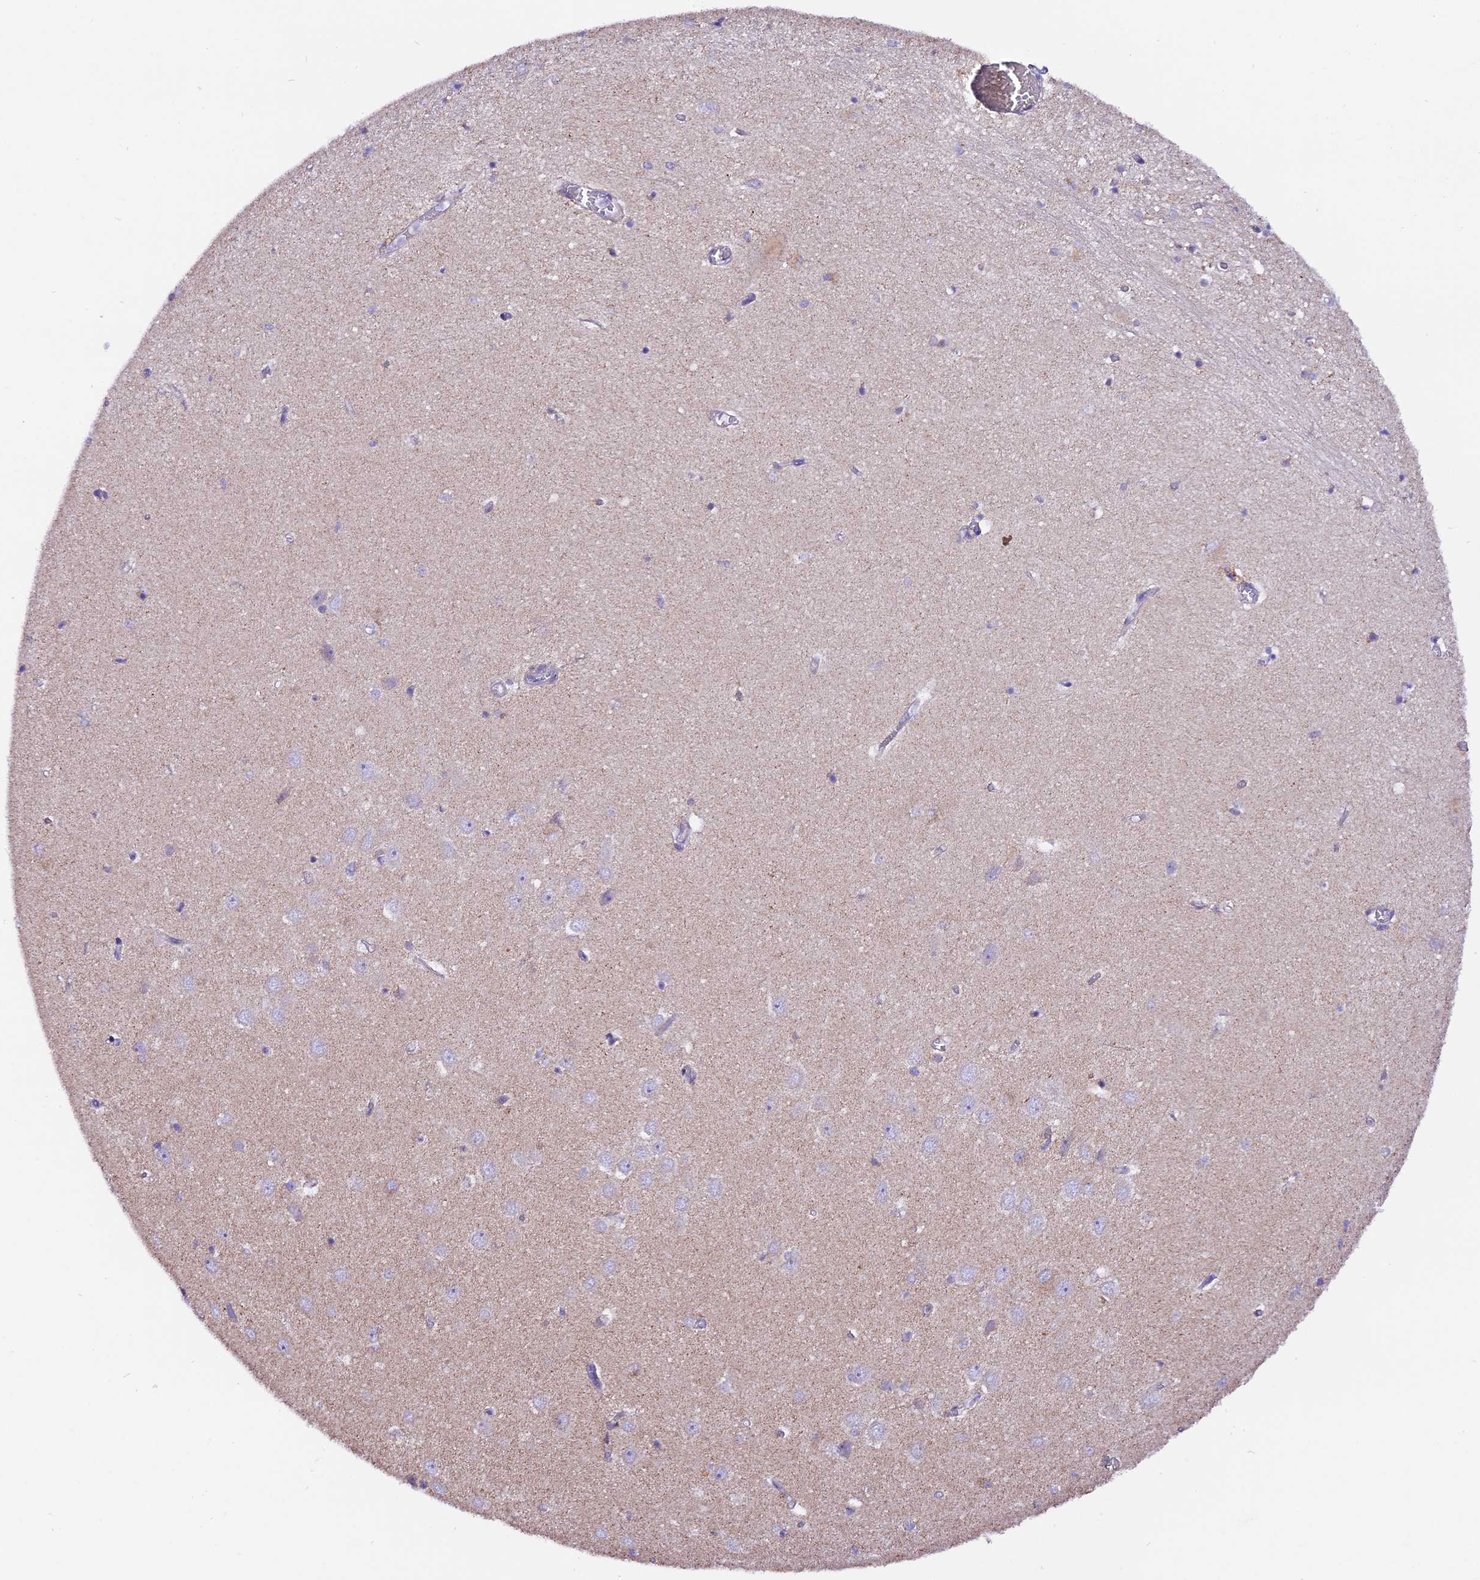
{"staining": {"intensity": "negative", "quantity": "none", "location": "none"}, "tissue": "hippocampus", "cell_type": "Glial cells", "image_type": "normal", "snomed": [{"axis": "morphology", "description": "Normal tissue, NOS"}, {"axis": "topography", "description": "Hippocampus"}], "caption": "Immunohistochemical staining of unremarkable human hippocampus exhibits no significant expression in glial cells. (Immunohistochemistry (ihc), brightfield microscopy, high magnification).", "gene": "DDX28", "patient": {"sex": "female", "age": 64}}